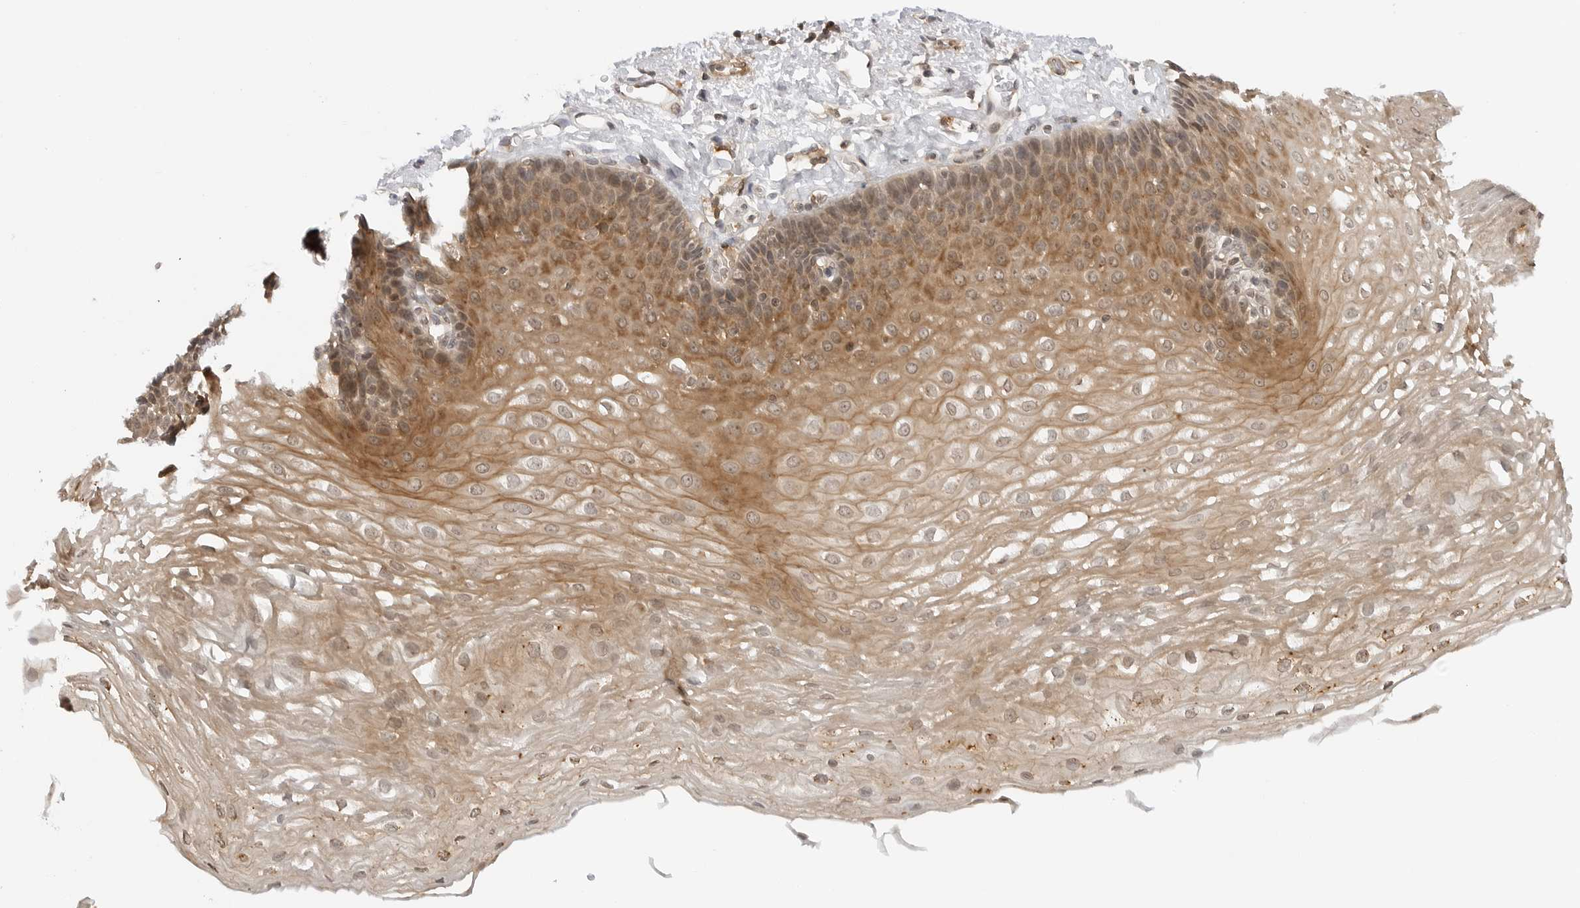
{"staining": {"intensity": "moderate", "quantity": "25%-75%", "location": "cytoplasmic/membranous,nuclear"}, "tissue": "esophagus", "cell_type": "Squamous epithelial cells", "image_type": "normal", "snomed": [{"axis": "morphology", "description": "Normal tissue, NOS"}, {"axis": "topography", "description": "Esophagus"}], "caption": "Esophagus stained with DAB (3,3'-diaminobenzidine) immunohistochemistry (IHC) displays medium levels of moderate cytoplasmic/membranous,nuclear expression in approximately 25%-75% of squamous epithelial cells. The protein of interest is stained brown, and the nuclei are stained in blue (DAB (3,3'-diaminobenzidine) IHC with brightfield microscopy, high magnification).", "gene": "MAP2K5", "patient": {"sex": "female", "age": 66}}